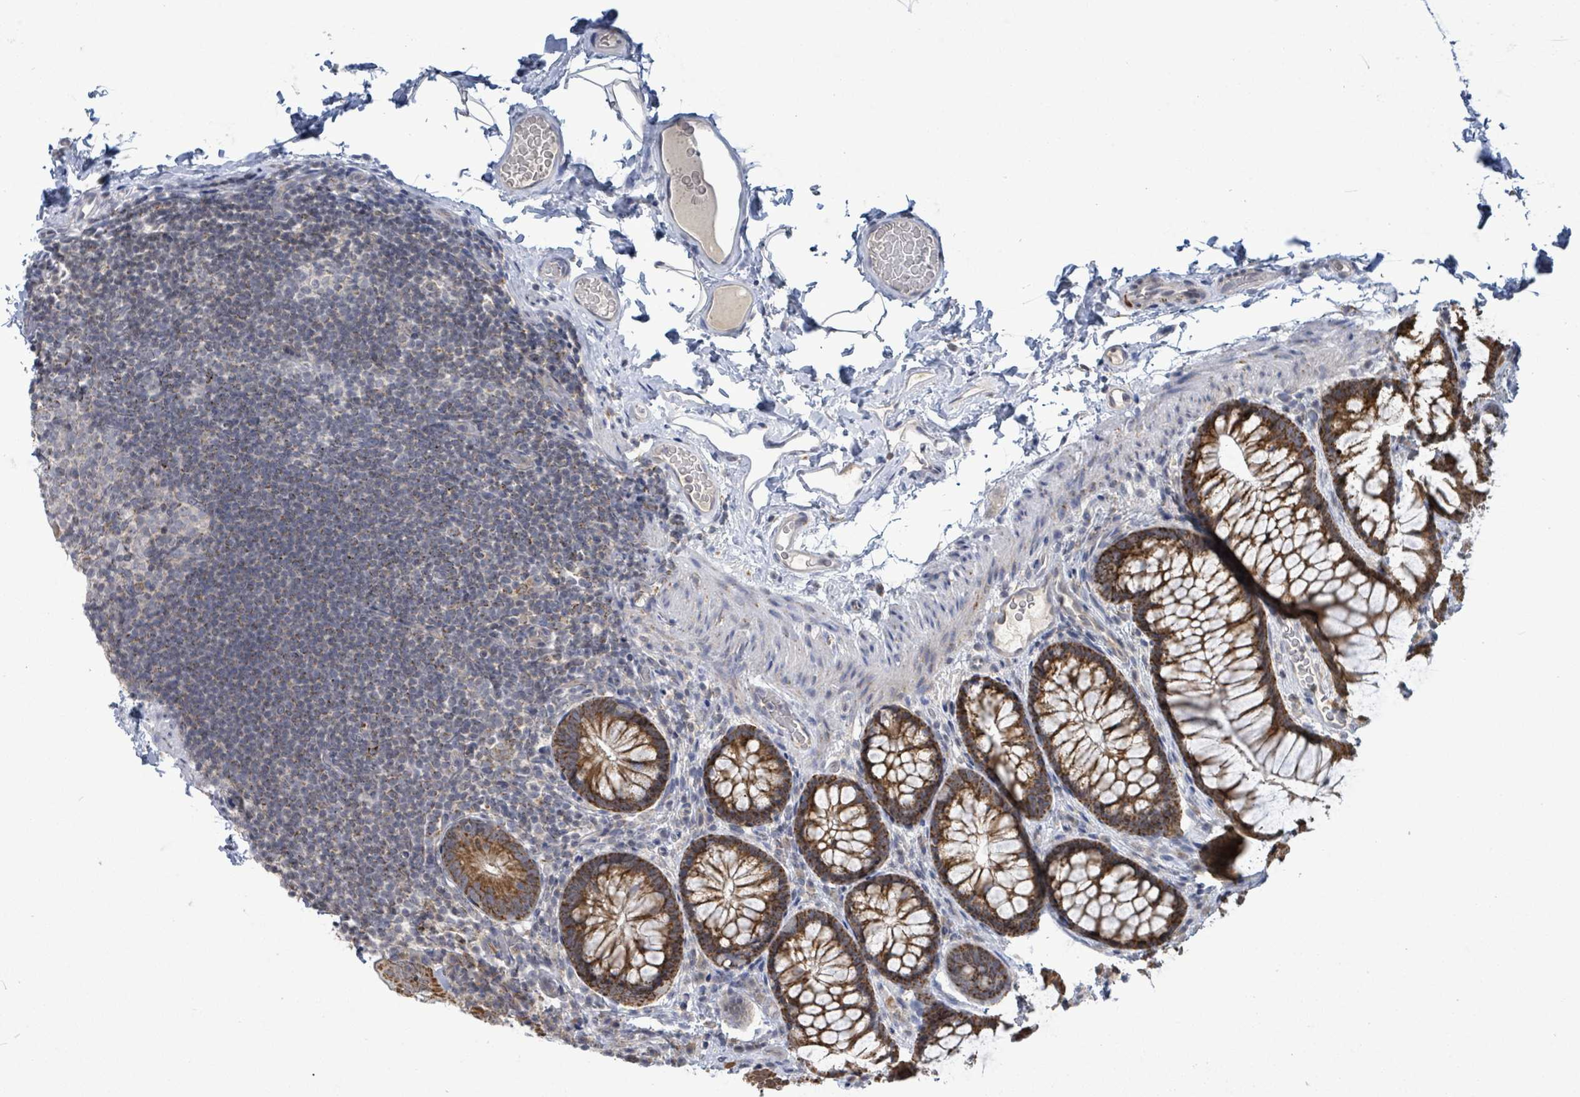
{"staining": {"intensity": "negative", "quantity": "none", "location": "none"}, "tissue": "colon", "cell_type": "Endothelial cells", "image_type": "normal", "snomed": [{"axis": "morphology", "description": "Normal tissue, NOS"}, {"axis": "topography", "description": "Colon"}], "caption": "Endothelial cells show no significant protein expression in benign colon. (Stains: DAB IHC with hematoxylin counter stain, Microscopy: brightfield microscopy at high magnification).", "gene": "COQ10B", "patient": {"sex": "male", "age": 46}}